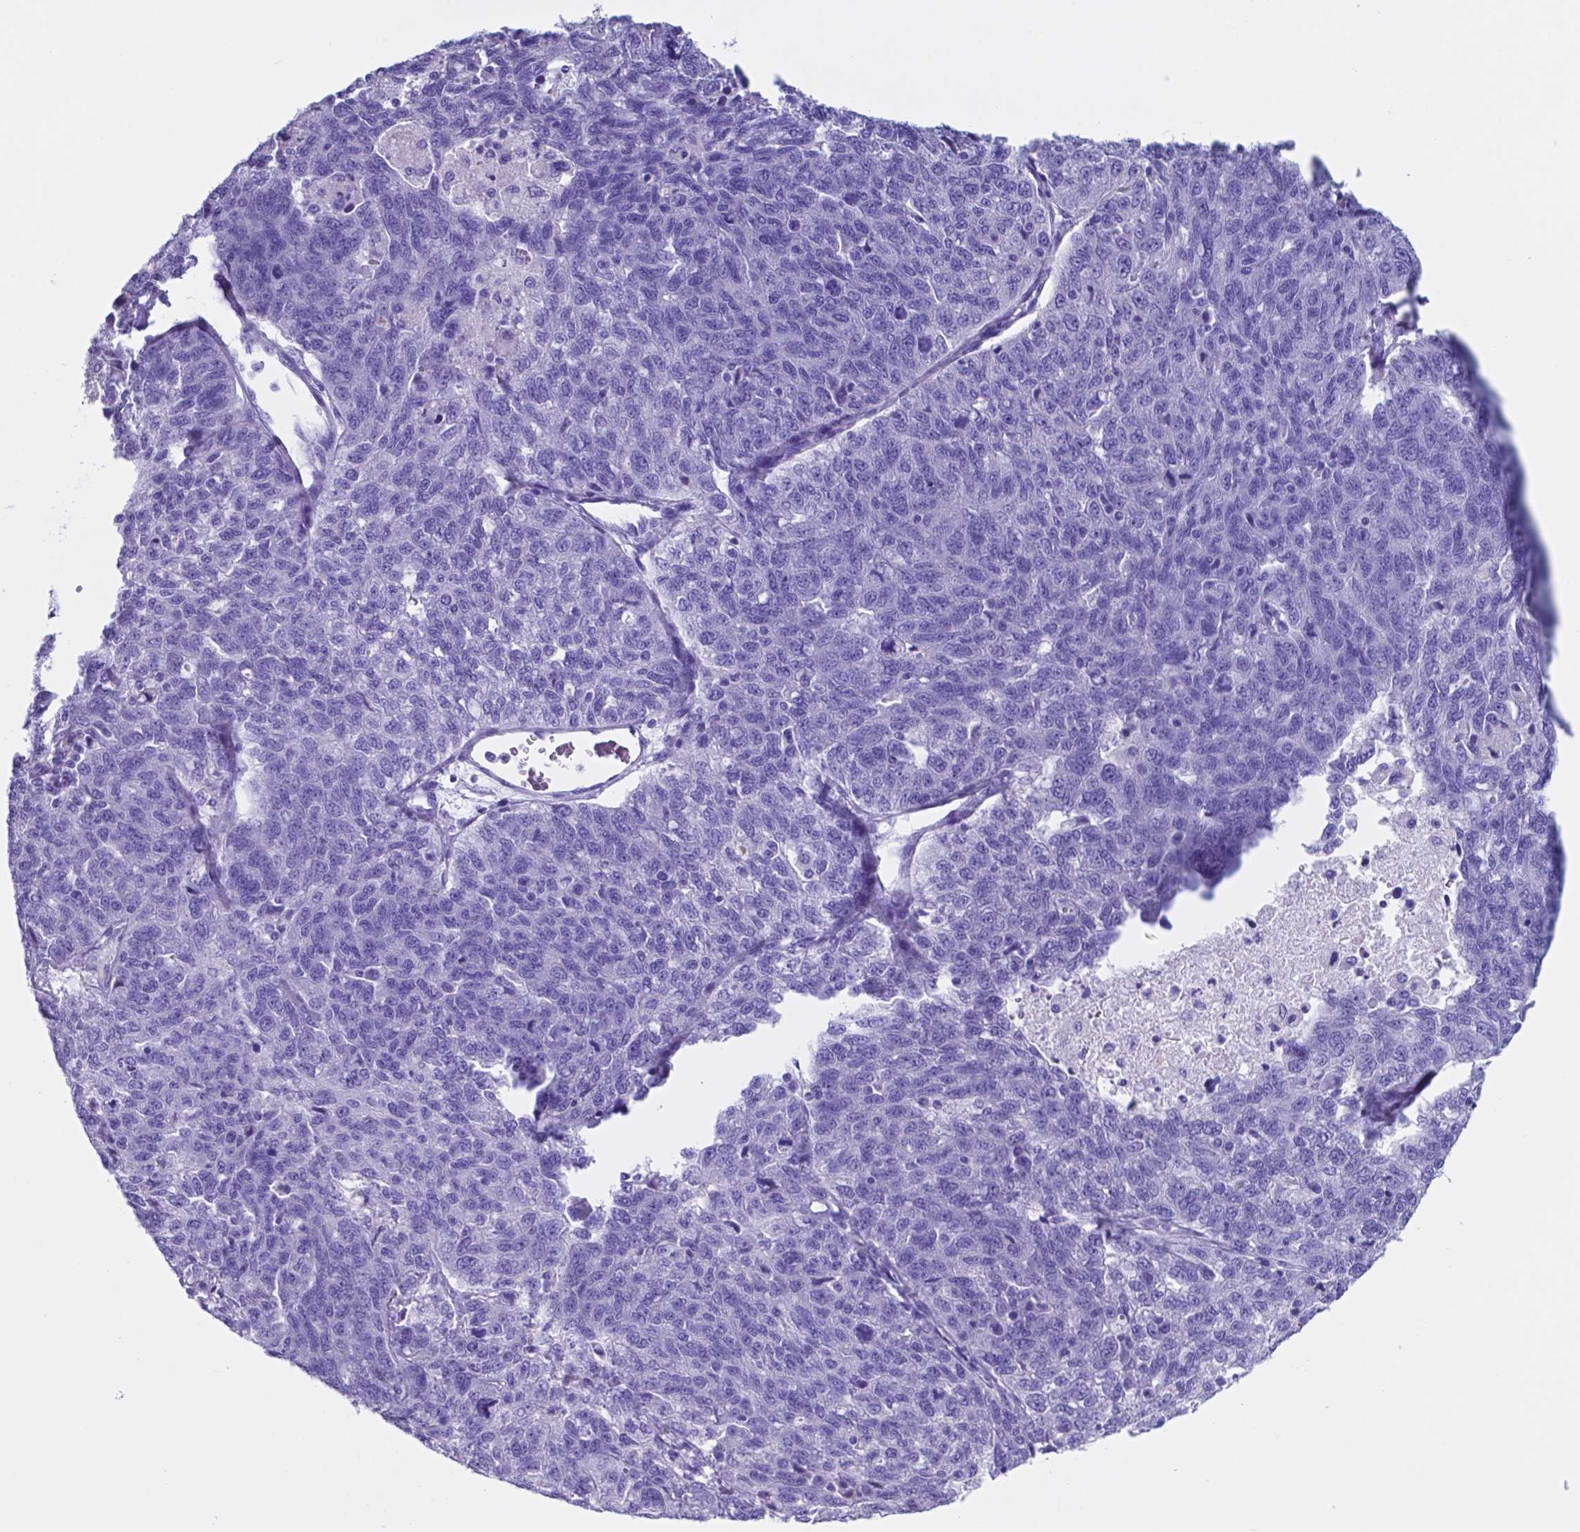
{"staining": {"intensity": "negative", "quantity": "none", "location": "none"}, "tissue": "ovarian cancer", "cell_type": "Tumor cells", "image_type": "cancer", "snomed": [{"axis": "morphology", "description": "Cystadenocarcinoma, serous, NOS"}, {"axis": "topography", "description": "Ovary"}], "caption": "An IHC micrograph of ovarian cancer (serous cystadenocarcinoma) is shown. There is no staining in tumor cells of ovarian cancer (serous cystadenocarcinoma).", "gene": "DNAAF8", "patient": {"sex": "female", "age": 71}}